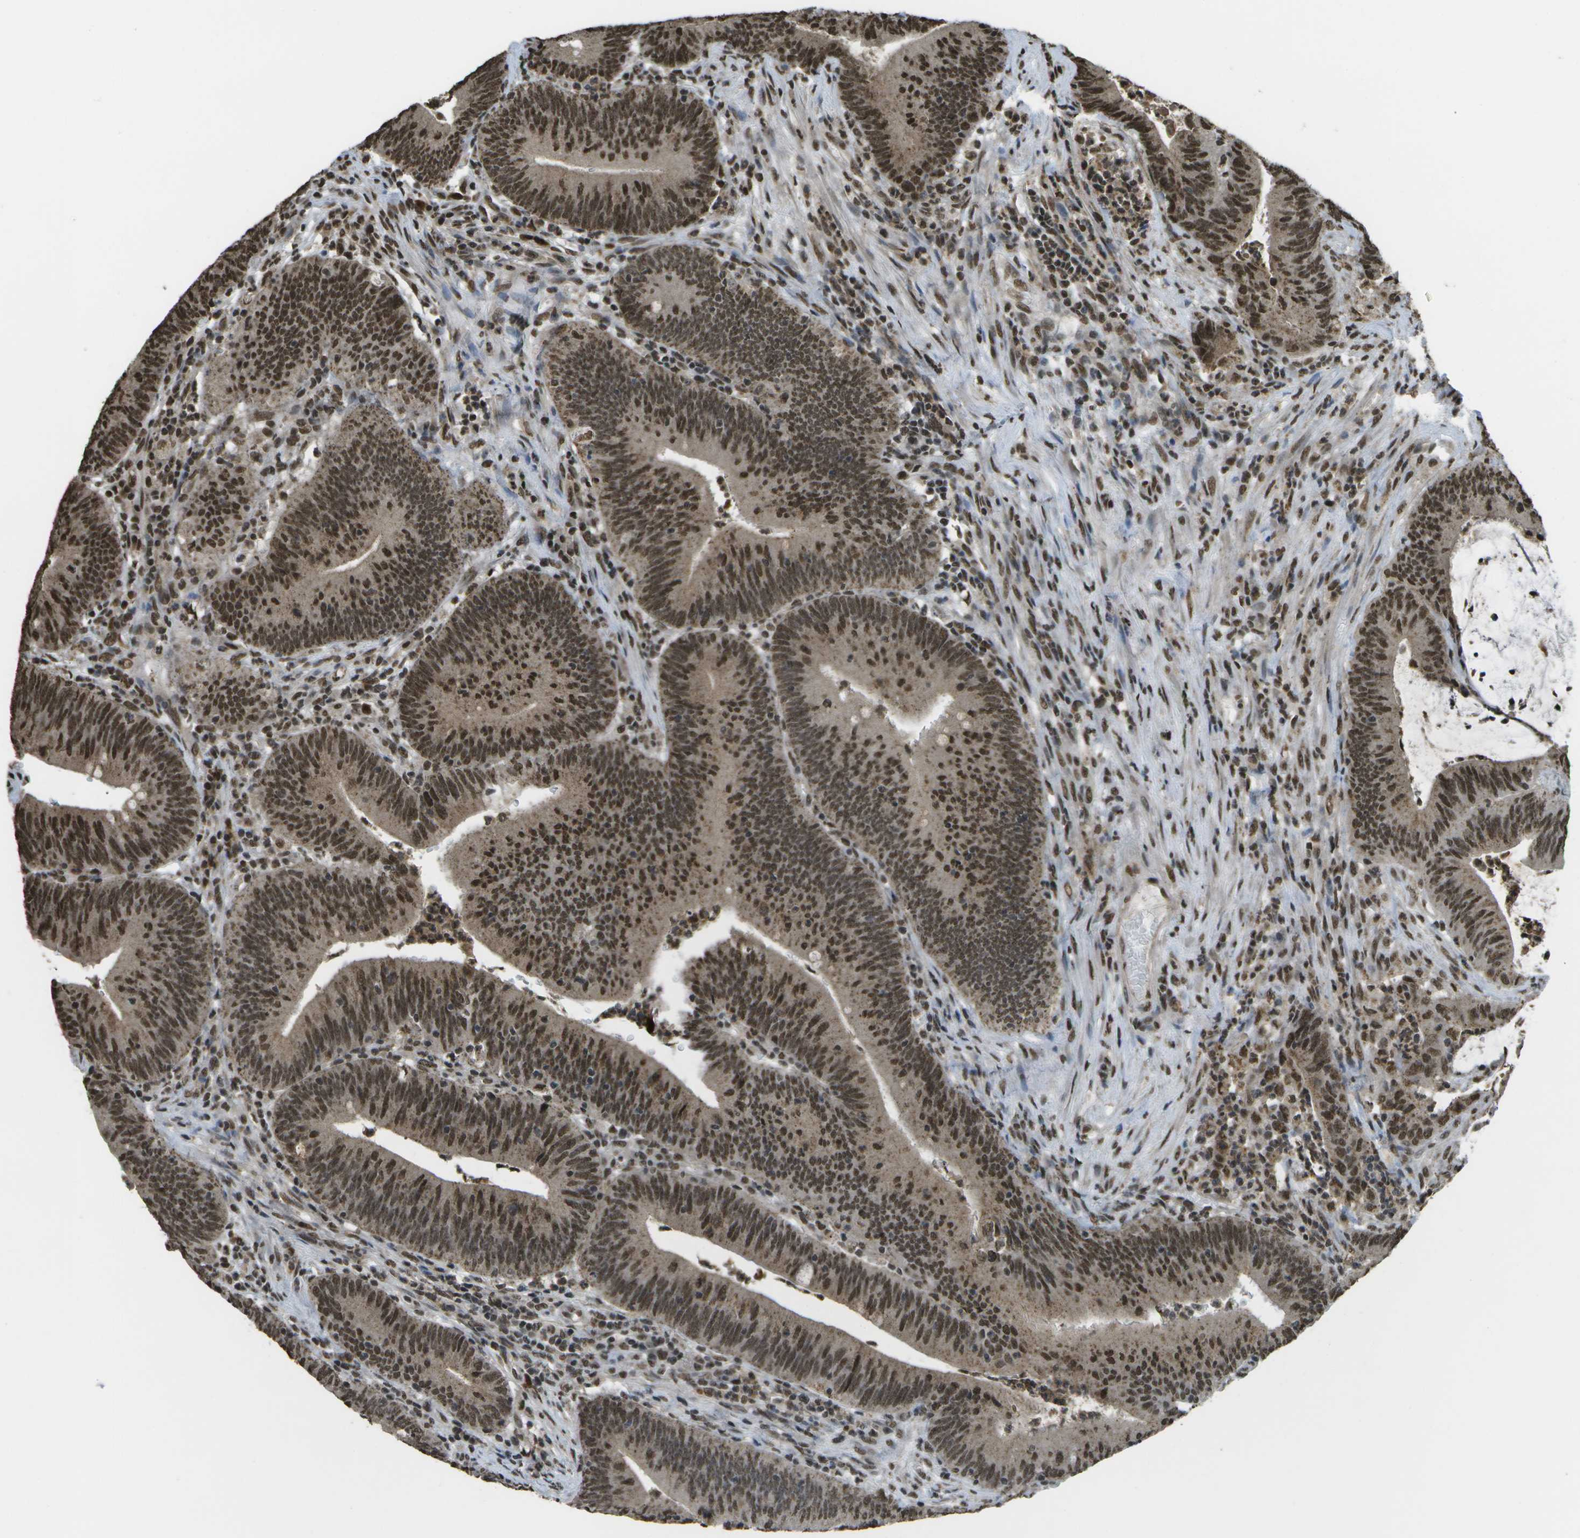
{"staining": {"intensity": "moderate", "quantity": ">75%", "location": "nuclear"}, "tissue": "colorectal cancer", "cell_type": "Tumor cells", "image_type": "cancer", "snomed": [{"axis": "morphology", "description": "Normal tissue, NOS"}, {"axis": "morphology", "description": "Adenocarcinoma, NOS"}, {"axis": "topography", "description": "Rectum"}], "caption": "This micrograph exhibits colorectal cancer (adenocarcinoma) stained with IHC to label a protein in brown. The nuclear of tumor cells show moderate positivity for the protein. Nuclei are counter-stained blue.", "gene": "SPEN", "patient": {"sex": "female", "age": 66}}